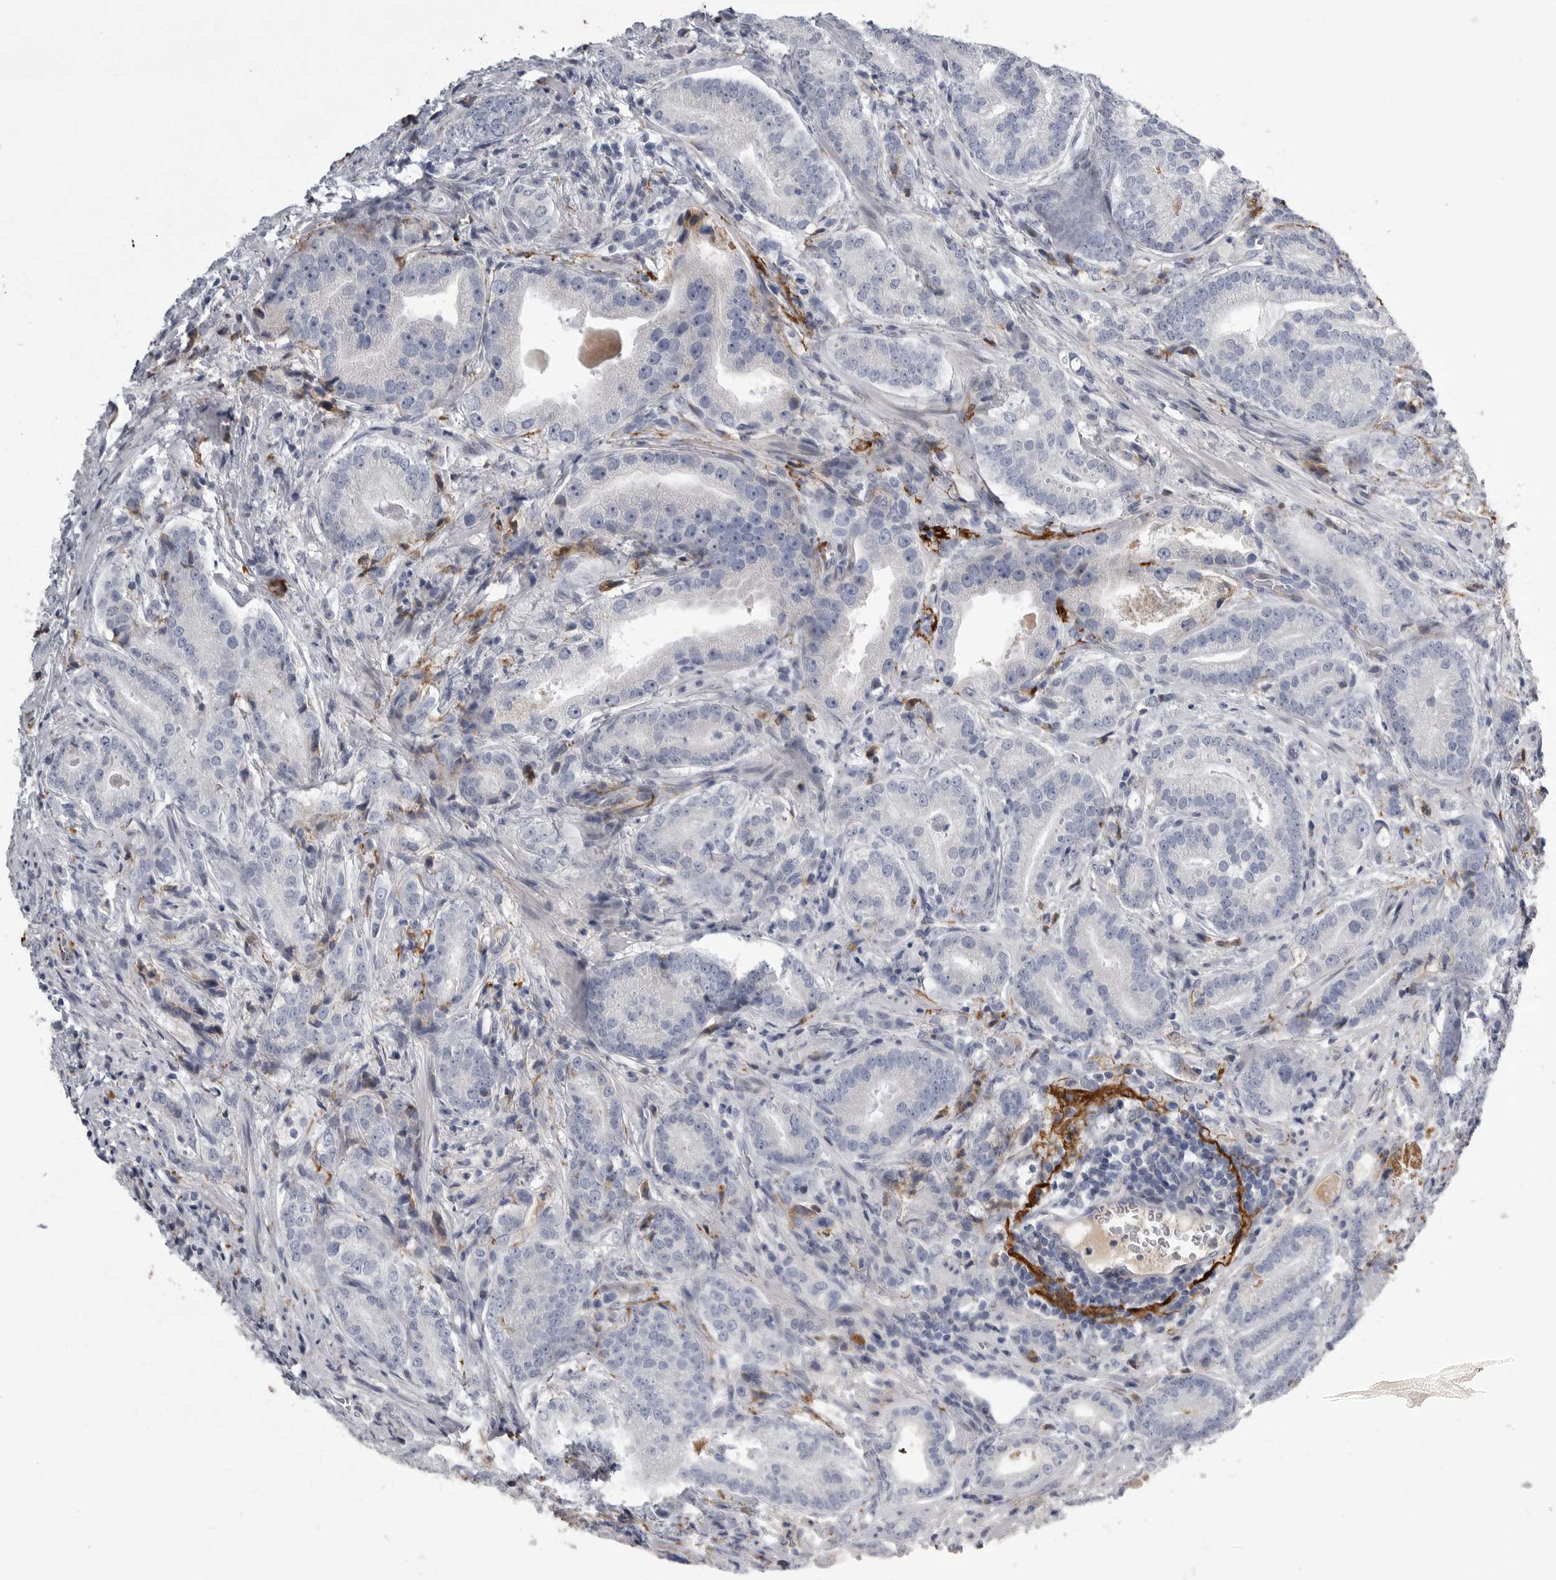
{"staining": {"intensity": "negative", "quantity": "none", "location": "none"}, "tissue": "prostate cancer", "cell_type": "Tumor cells", "image_type": "cancer", "snomed": [{"axis": "morphology", "description": "Adenocarcinoma, High grade"}, {"axis": "topography", "description": "Prostate"}], "caption": "Immunohistochemical staining of prostate cancer (adenocarcinoma (high-grade)) reveals no significant staining in tumor cells.", "gene": "CRP", "patient": {"sex": "male", "age": 57}}